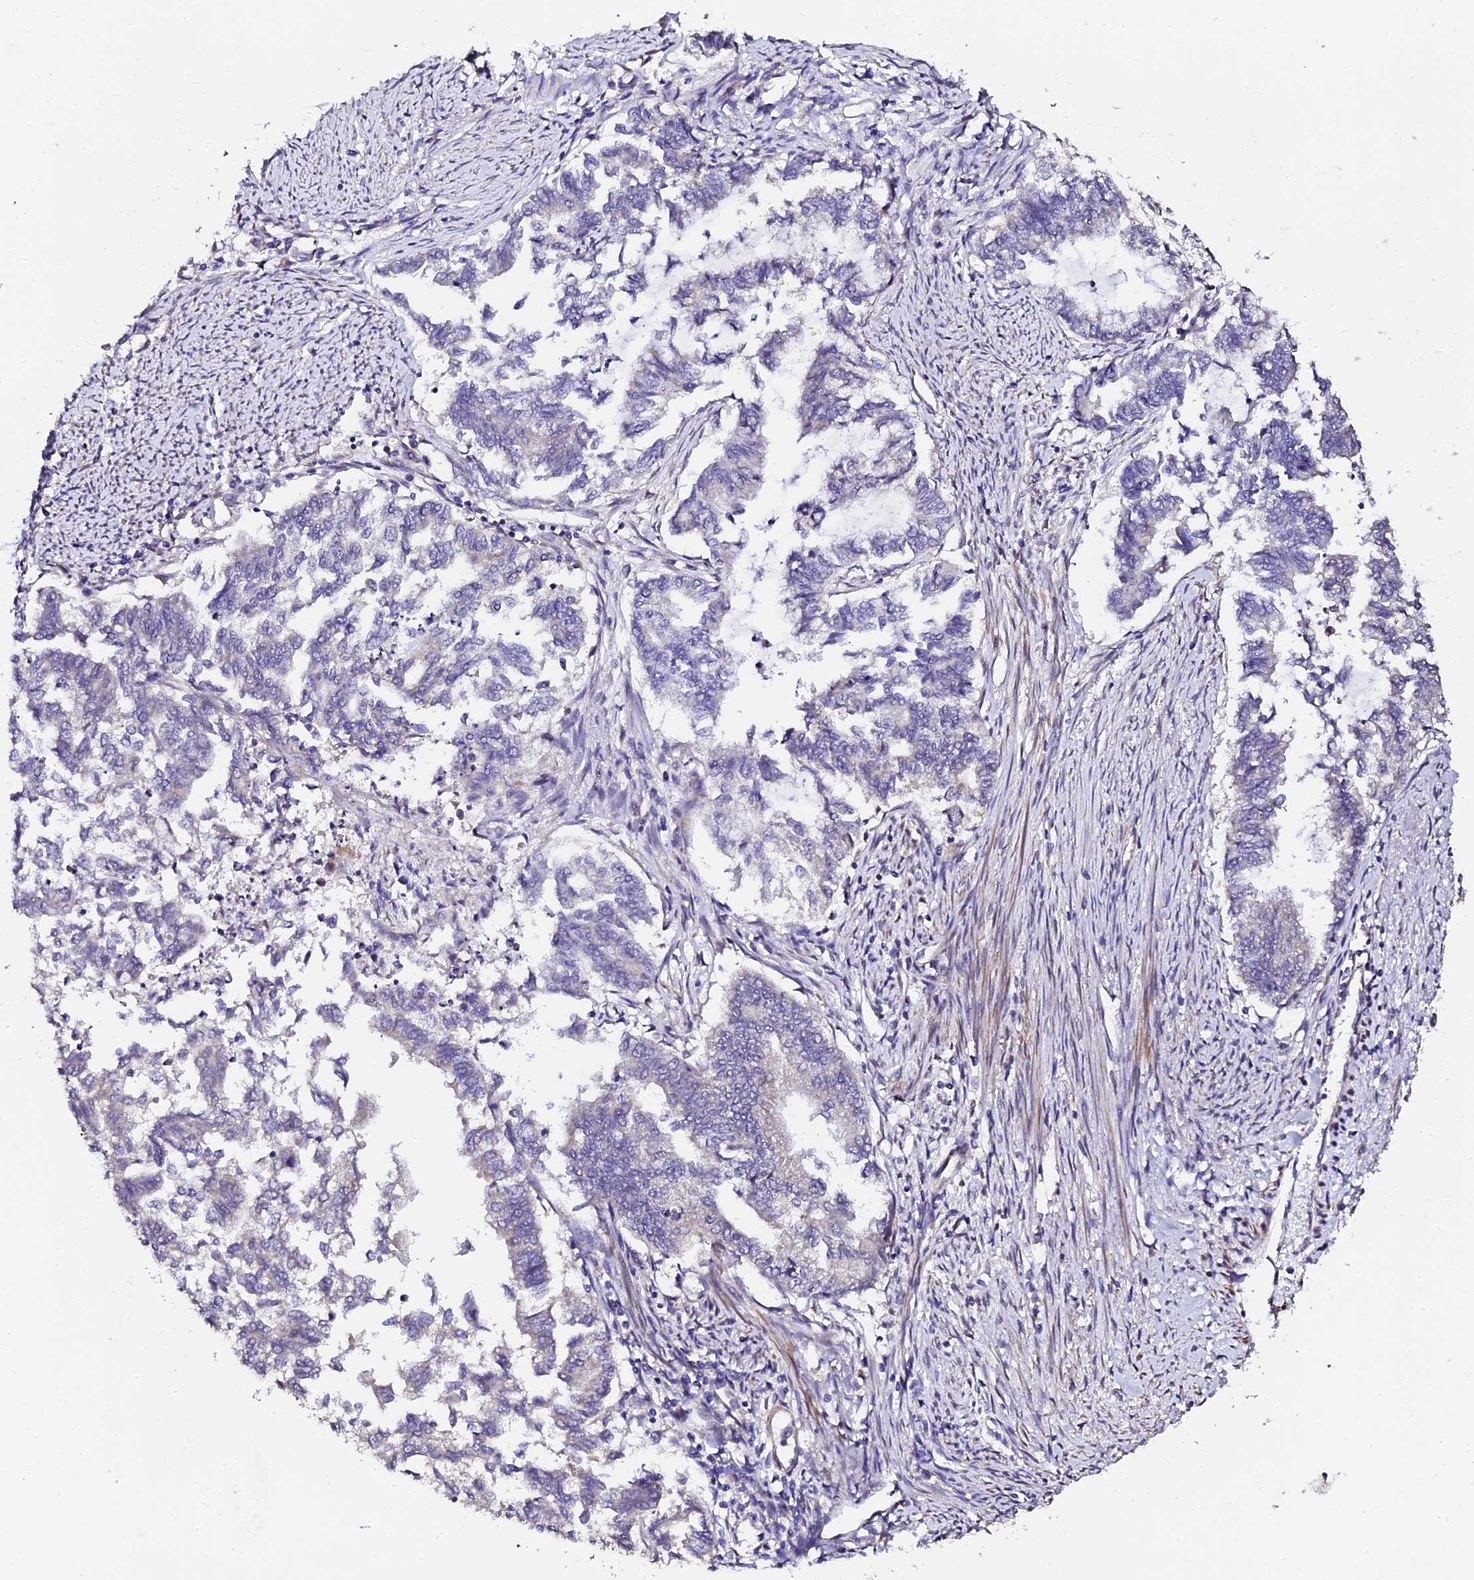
{"staining": {"intensity": "negative", "quantity": "none", "location": "none"}, "tissue": "endometrial cancer", "cell_type": "Tumor cells", "image_type": "cancer", "snomed": [{"axis": "morphology", "description": "Adenocarcinoma, NOS"}, {"axis": "topography", "description": "Endometrium"}], "caption": "A micrograph of endometrial cancer stained for a protein demonstrates no brown staining in tumor cells.", "gene": "GPN3", "patient": {"sex": "female", "age": 79}}